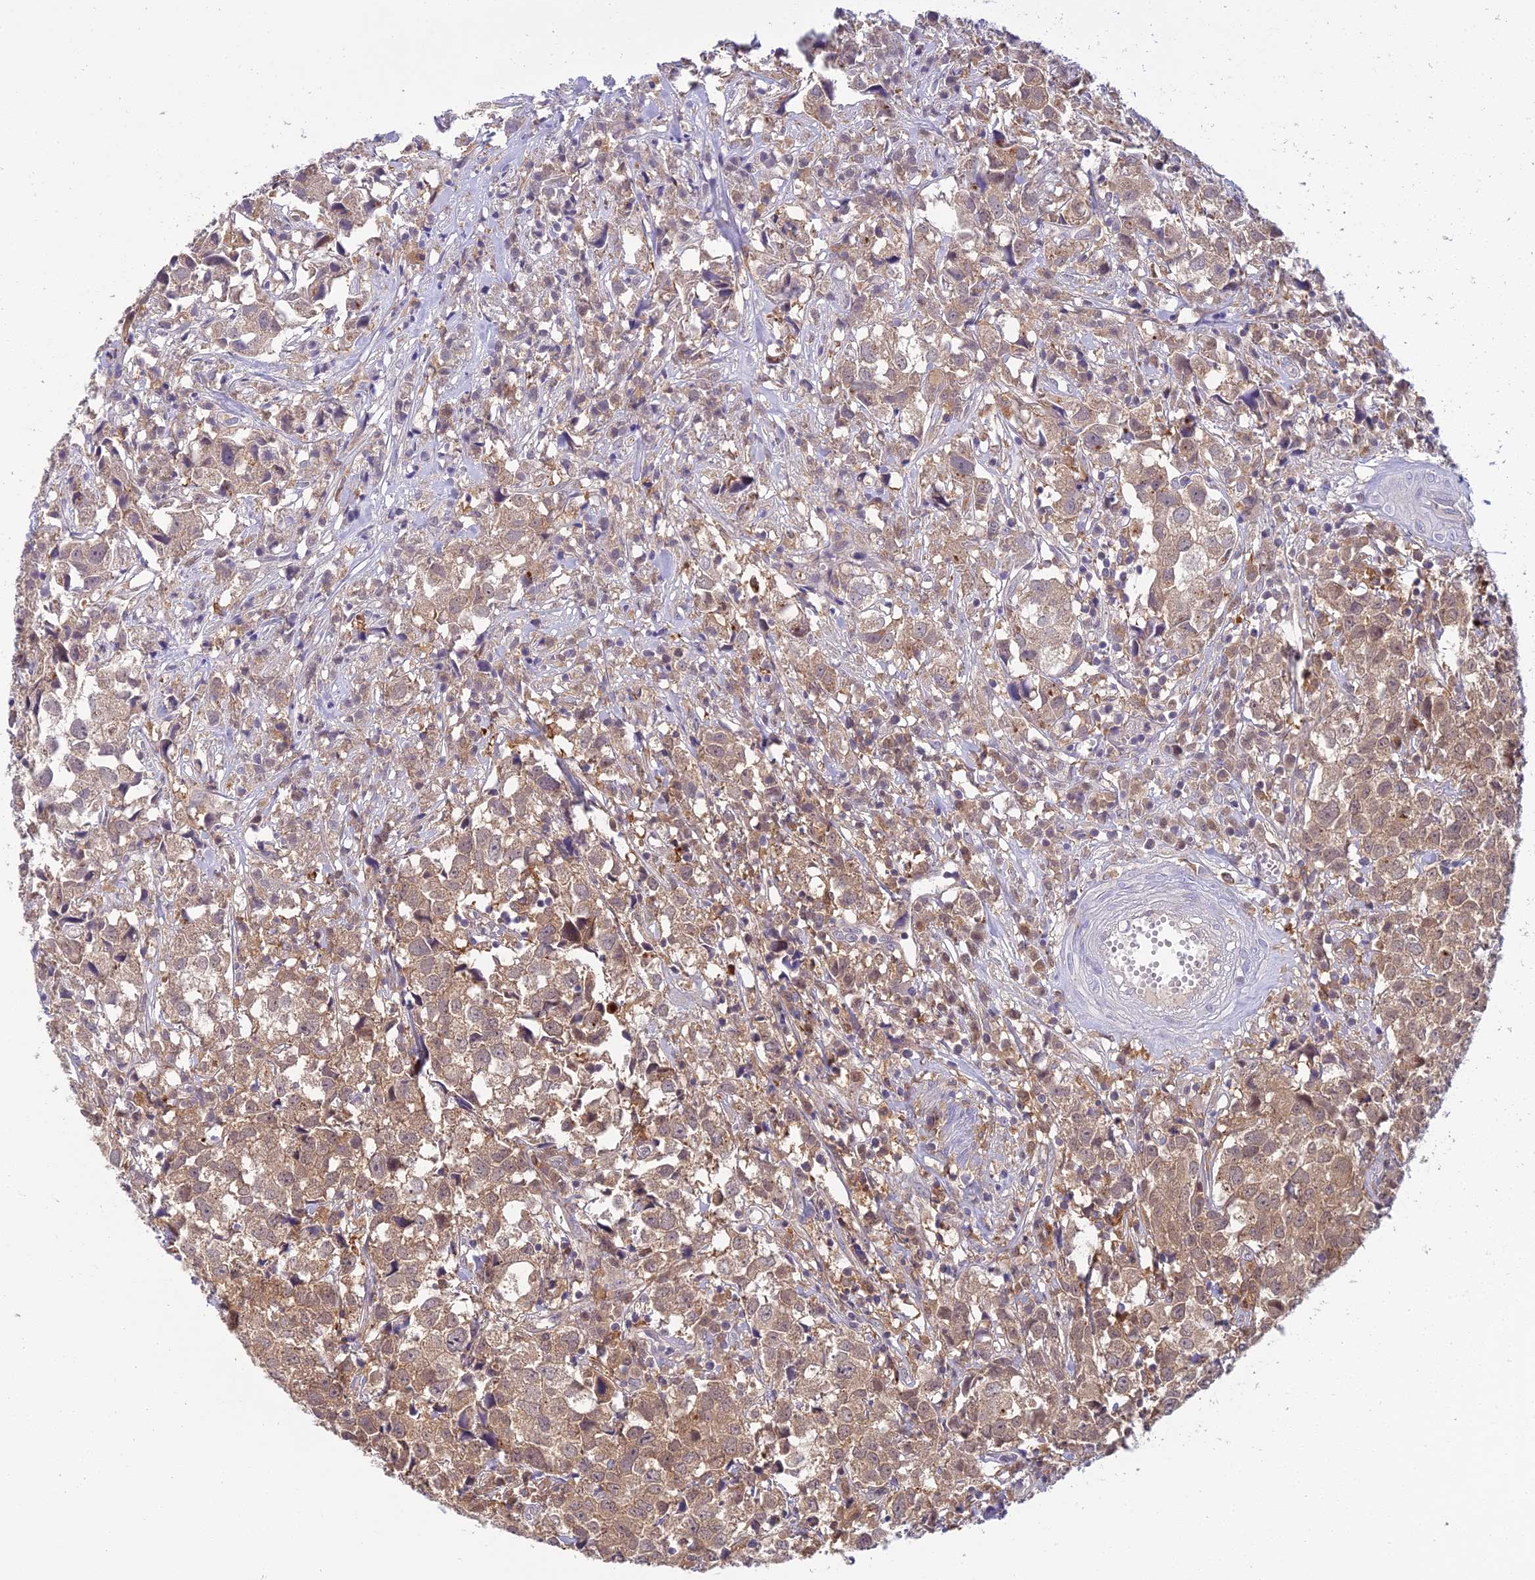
{"staining": {"intensity": "weak", "quantity": ">75%", "location": "cytoplasmic/membranous"}, "tissue": "urothelial cancer", "cell_type": "Tumor cells", "image_type": "cancer", "snomed": [{"axis": "morphology", "description": "Urothelial carcinoma, High grade"}, {"axis": "topography", "description": "Urinary bladder"}], "caption": "This photomicrograph shows urothelial cancer stained with IHC to label a protein in brown. The cytoplasmic/membranous of tumor cells show weak positivity for the protein. Nuclei are counter-stained blue.", "gene": "UBE2G1", "patient": {"sex": "female", "age": 75}}